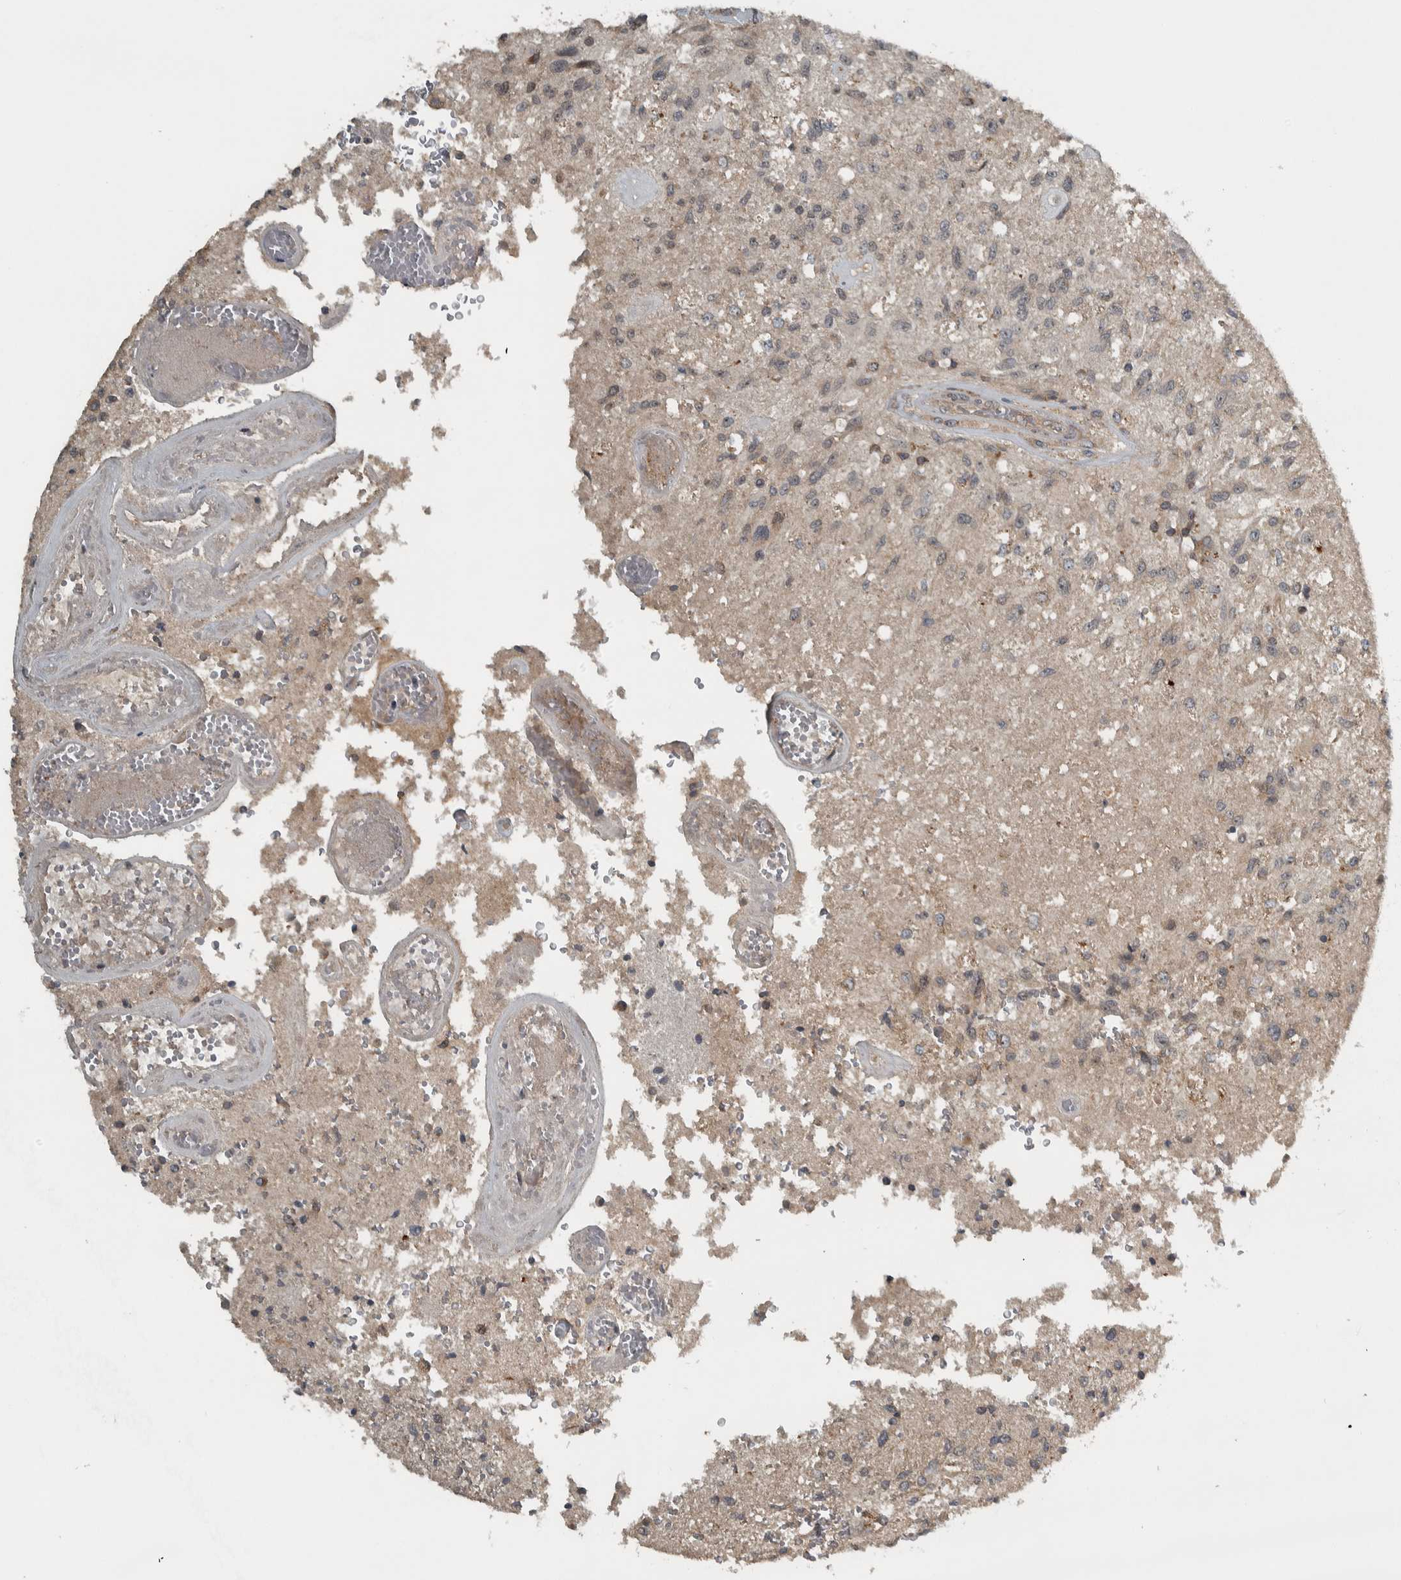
{"staining": {"intensity": "negative", "quantity": "none", "location": "none"}, "tissue": "glioma", "cell_type": "Tumor cells", "image_type": "cancer", "snomed": [{"axis": "morphology", "description": "Normal tissue, NOS"}, {"axis": "morphology", "description": "Glioma, malignant, High grade"}, {"axis": "topography", "description": "Cerebral cortex"}], "caption": "The IHC photomicrograph has no significant positivity in tumor cells of glioma tissue. (DAB IHC visualized using brightfield microscopy, high magnification).", "gene": "XPO5", "patient": {"sex": "male", "age": 77}}